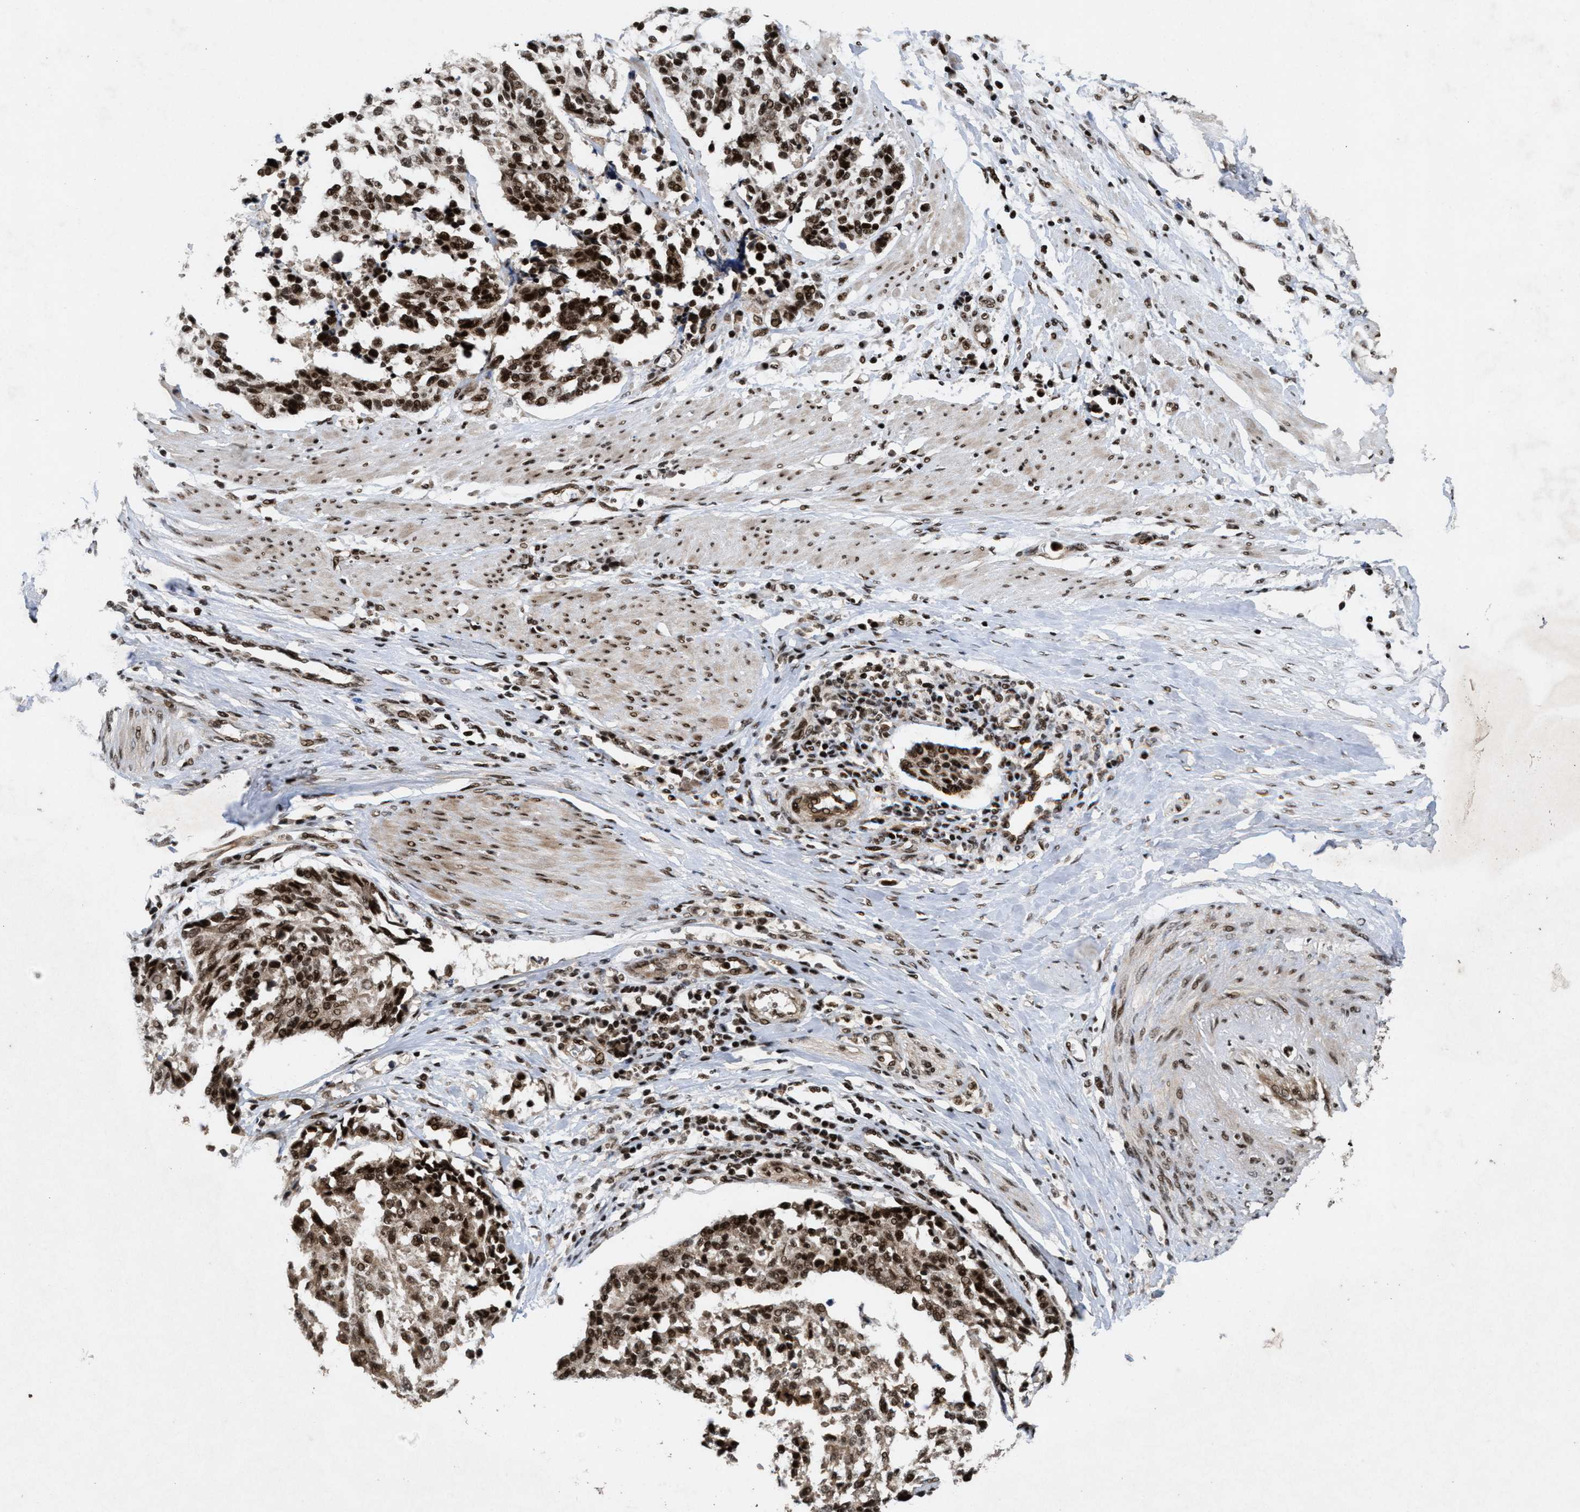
{"staining": {"intensity": "strong", "quantity": ">75%", "location": "nuclear"}, "tissue": "cervical cancer", "cell_type": "Tumor cells", "image_type": "cancer", "snomed": [{"axis": "morphology", "description": "Normal tissue, NOS"}, {"axis": "morphology", "description": "Squamous cell carcinoma, NOS"}, {"axis": "topography", "description": "Cervix"}], "caption": "Strong nuclear staining is appreciated in approximately >75% of tumor cells in cervical squamous cell carcinoma.", "gene": "WIZ", "patient": {"sex": "female", "age": 35}}